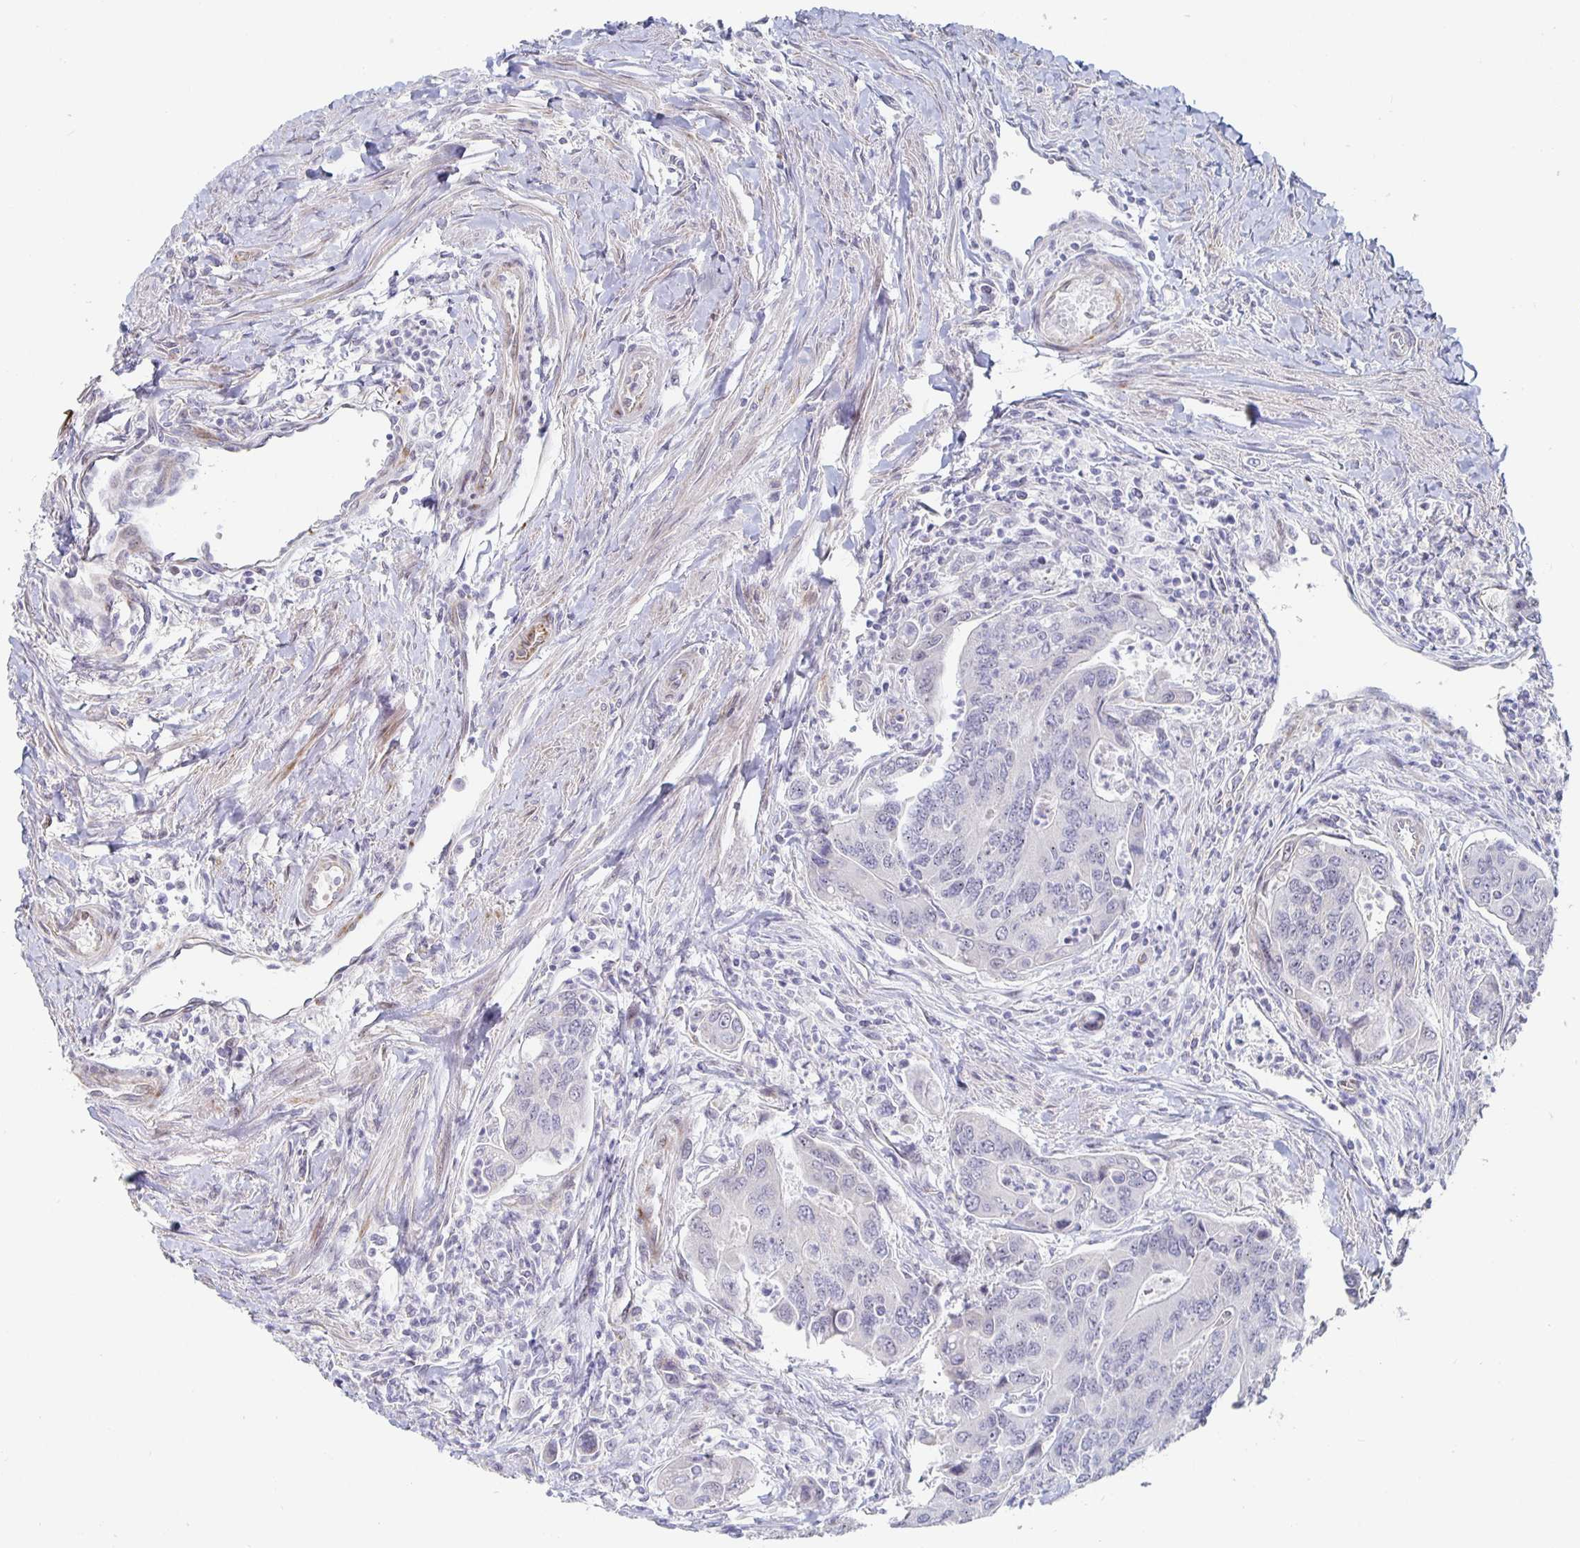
{"staining": {"intensity": "negative", "quantity": "none", "location": "none"}, "tissue": "colorectal cancer", "cell_type": "Tumor cells", "image_type": "cancer", "snomed": [{"axis": "morphology", "description": "Adenocarcinoma, NOS"}, {"axis": "topography", "description": "Colon"}], "caption": "This is an IHC histopathology image of human colorectal cancer. There is no positivity in tumor cells.", "gene": "S100G", "patient": {"sex": "female", "age": 67}}